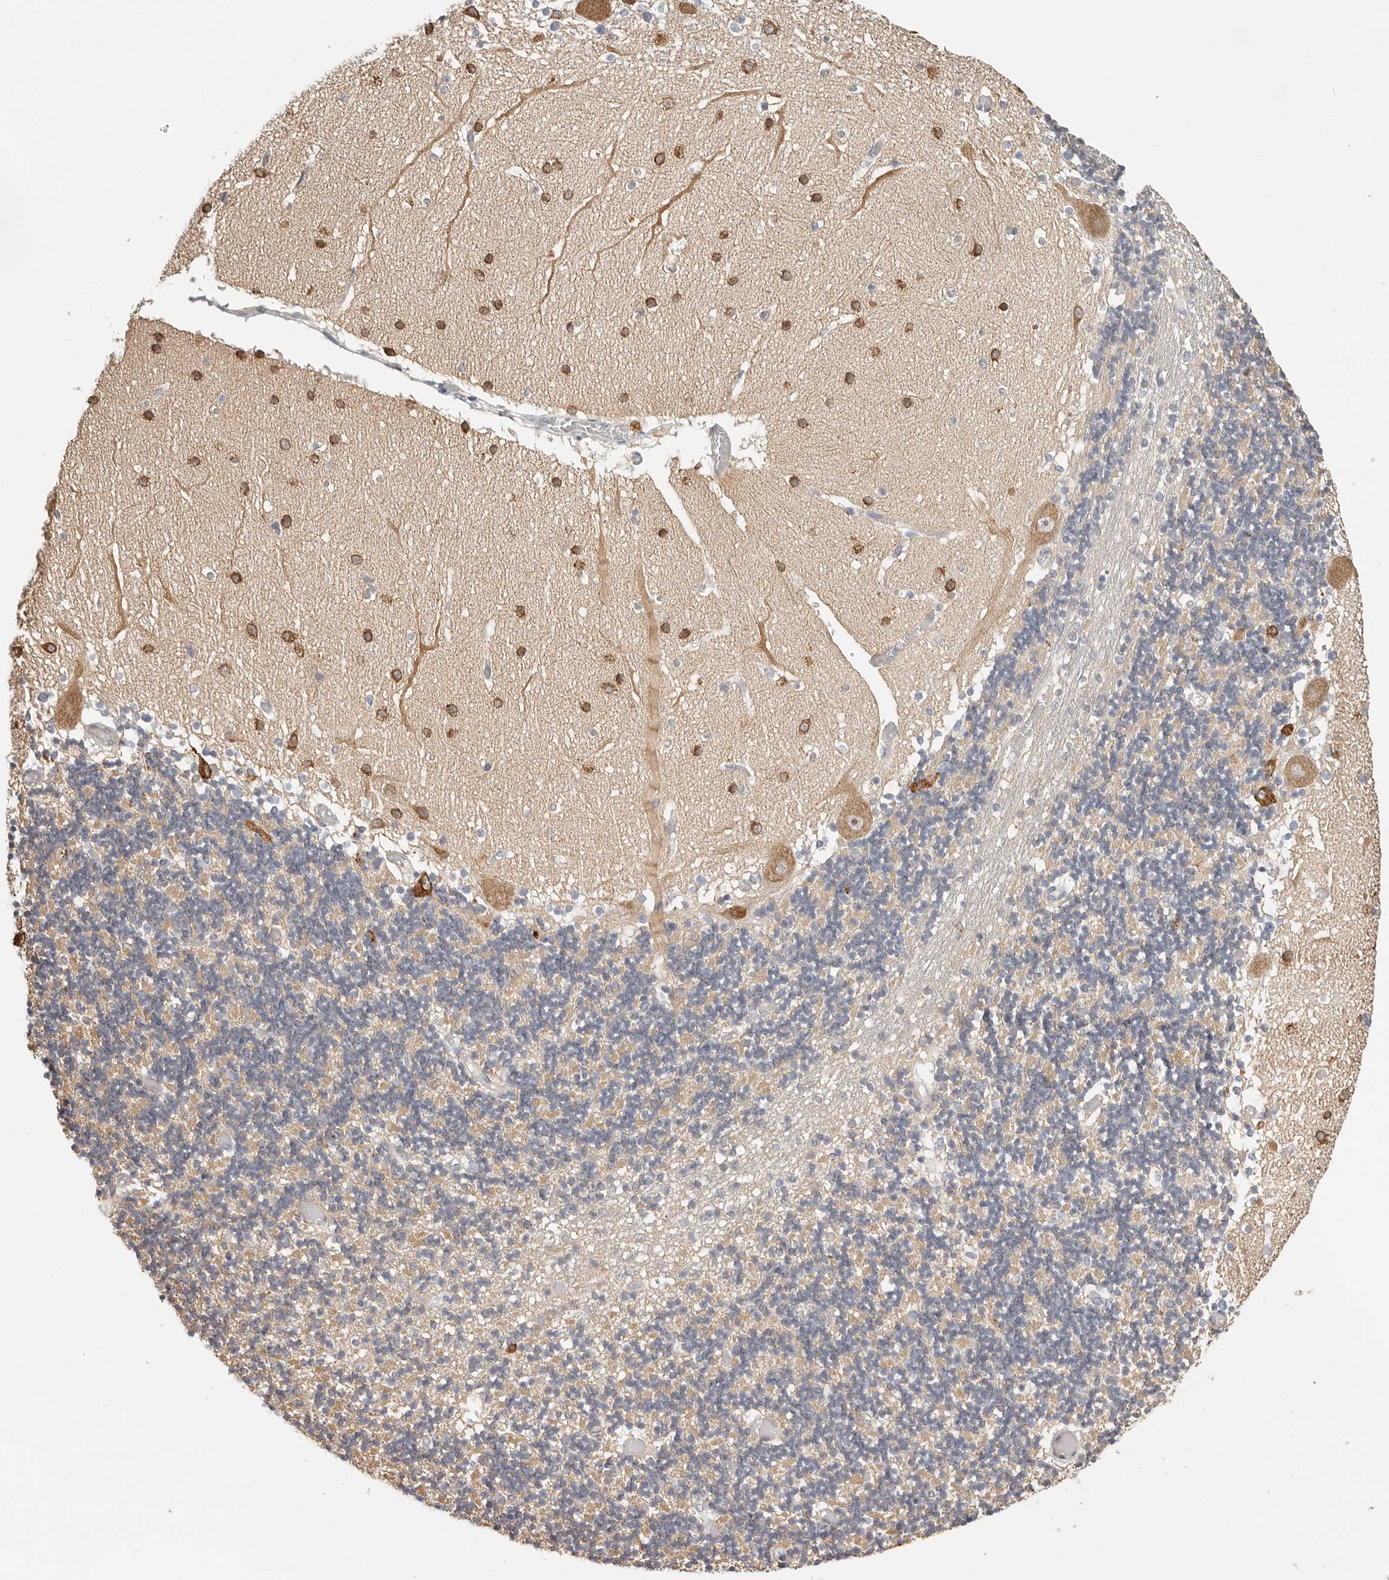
{"staining": {"intensity": "moderate", "quantity": ">75%", "location": "cytoplasmic/membranous"}, "tissue": "cerebellum", "cell_type": "Cells in granular layer", "image_type": "normal", "snomed": [{"axis": "morphology", "description": "Normal tissue, NOS"}, {"axis": "topography", "description": "Cerebellum"}], "caption": "Immunohistochemistry (IHC) (DAB (3,3'-diaminobenzidine)) staining of normal cerebellum displays moderate cytoplasmic/membranous protein positivity in about >75% of cells in granular layer. (DAB IHC with brightfield microscopy, high magnification).", "gene": "AFDN", "patient": {"sex": "female", "age": 28}}